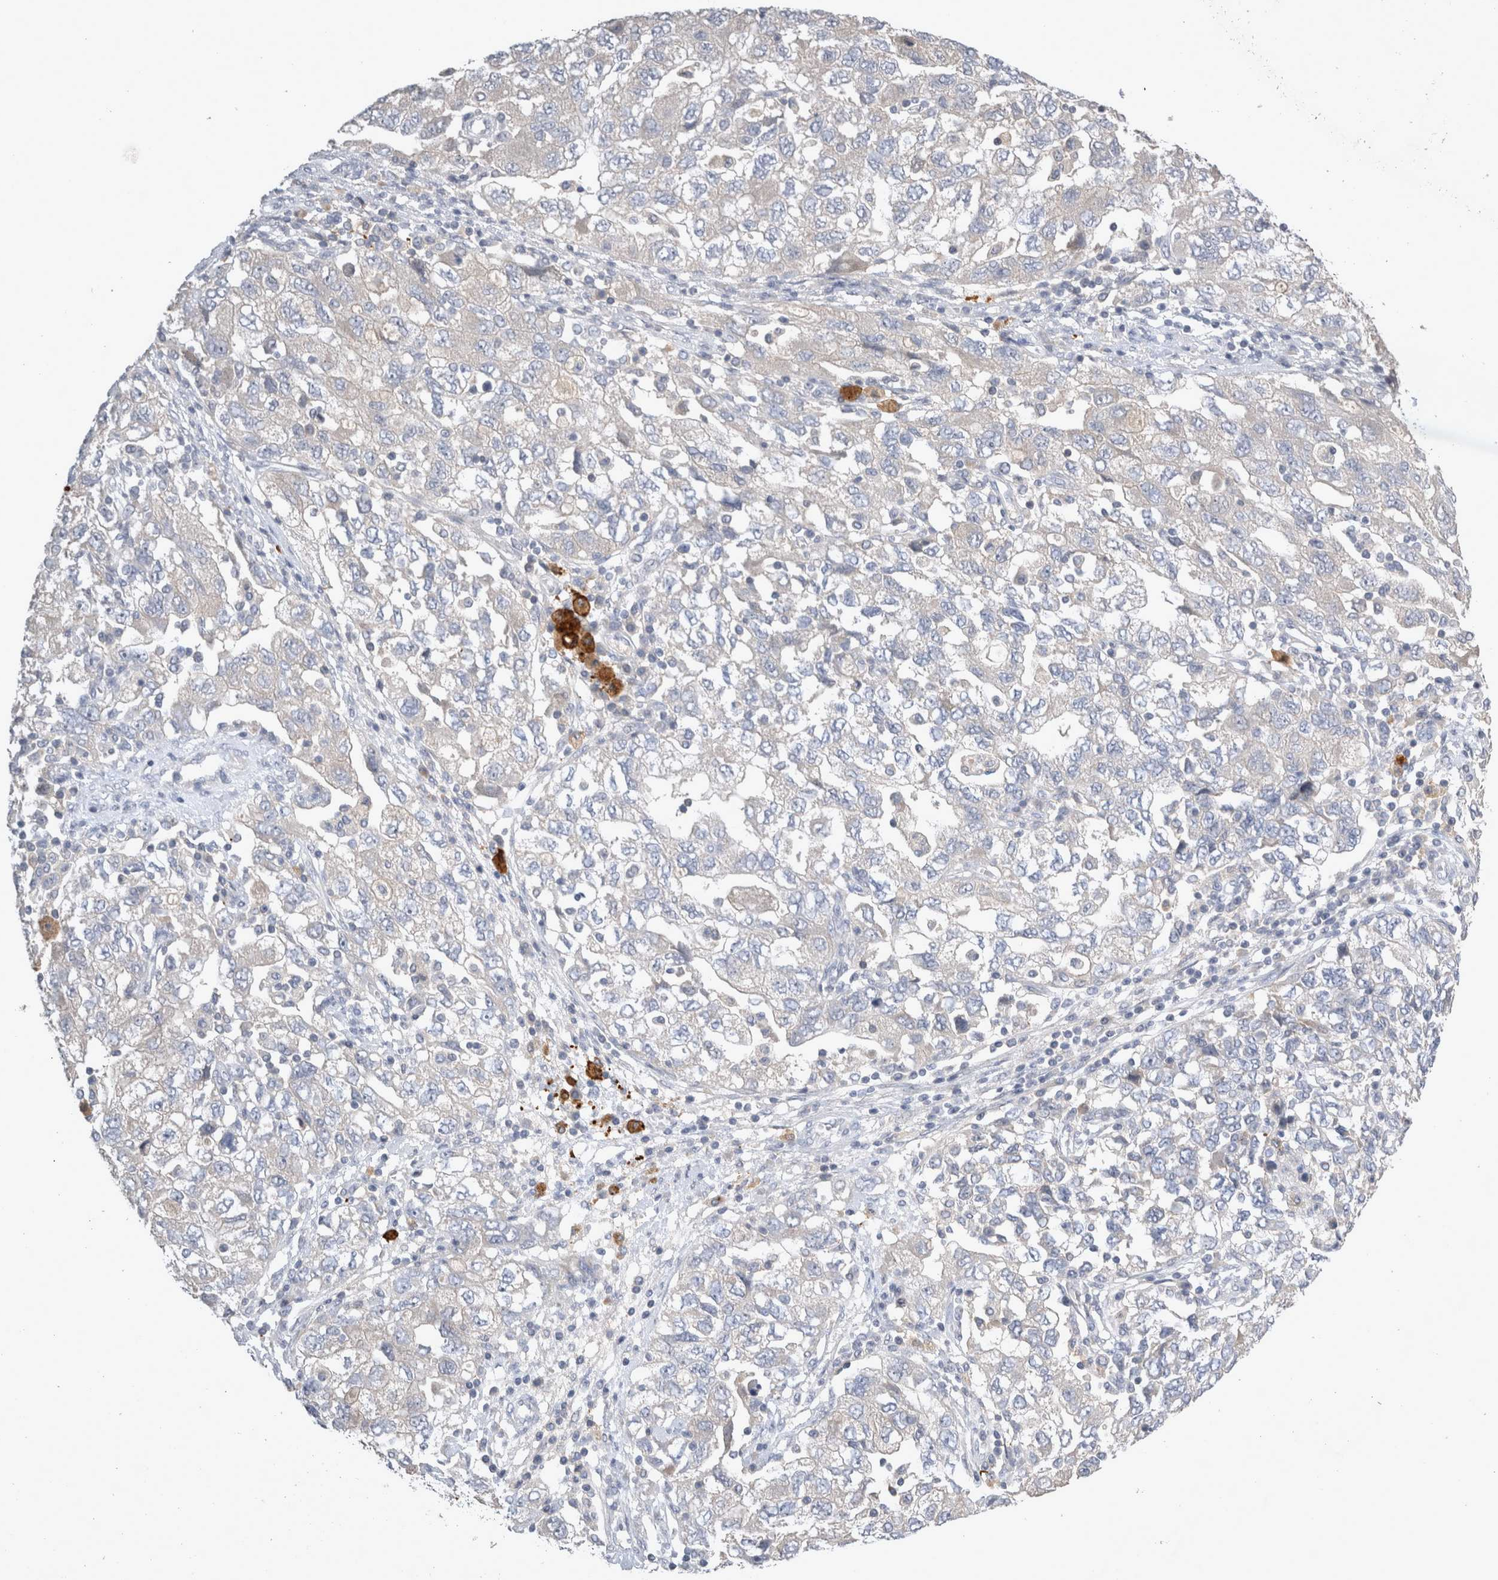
{"staining": {"intensity": "negative", "quantity": "none", "location": "none"}, "tissue": "ovarian cancer", "cell_type": "Tumor cells", "image_type": "cancer", "snomed": [{"axis": "morphology", "description": "Carcinoma, NOS"}, {"axis": "morphology", "description": "Cystadenocarcinoma, serous, NOS"}, {"axis": "topography", "description": "Ovary"}], "caption": "High magnification brightfield microscopy of ovarian cancer stained with DAB (3,3'-diaminobenzidine) (brown) and counterstained with hematoxylin (blue): tumor cells show no significant staining.", "gene": "SLC22A11", "patient": {"sex": "female", "age": 69}}